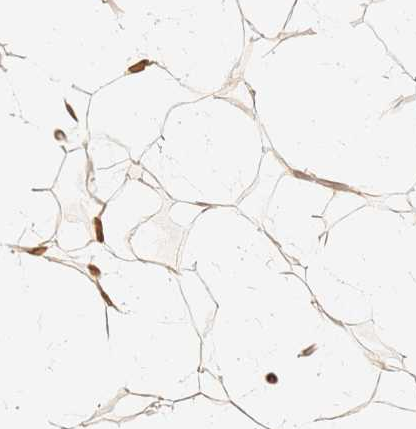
{"staining": {"intensity": "moderate", "quantity": ">75%", "location": "nuclear"}, "tissue": "adipose tissue", "cell_type": "Adipocytes", "image_type": "normal", "snomed": [{"axis": "morphology", "description": "Normal tissue, NOS"}, {"axis": "topography", "description": "Breast"}], "caption": "Immunohistochemistry image of normal human adipose tissue stained for a protein (brown), which displays medium levels of moderate nuclear positivity in about >75% of adipocytes.", "gene": "C6orf141", "patient": {"sex": "female", "age": 26}}